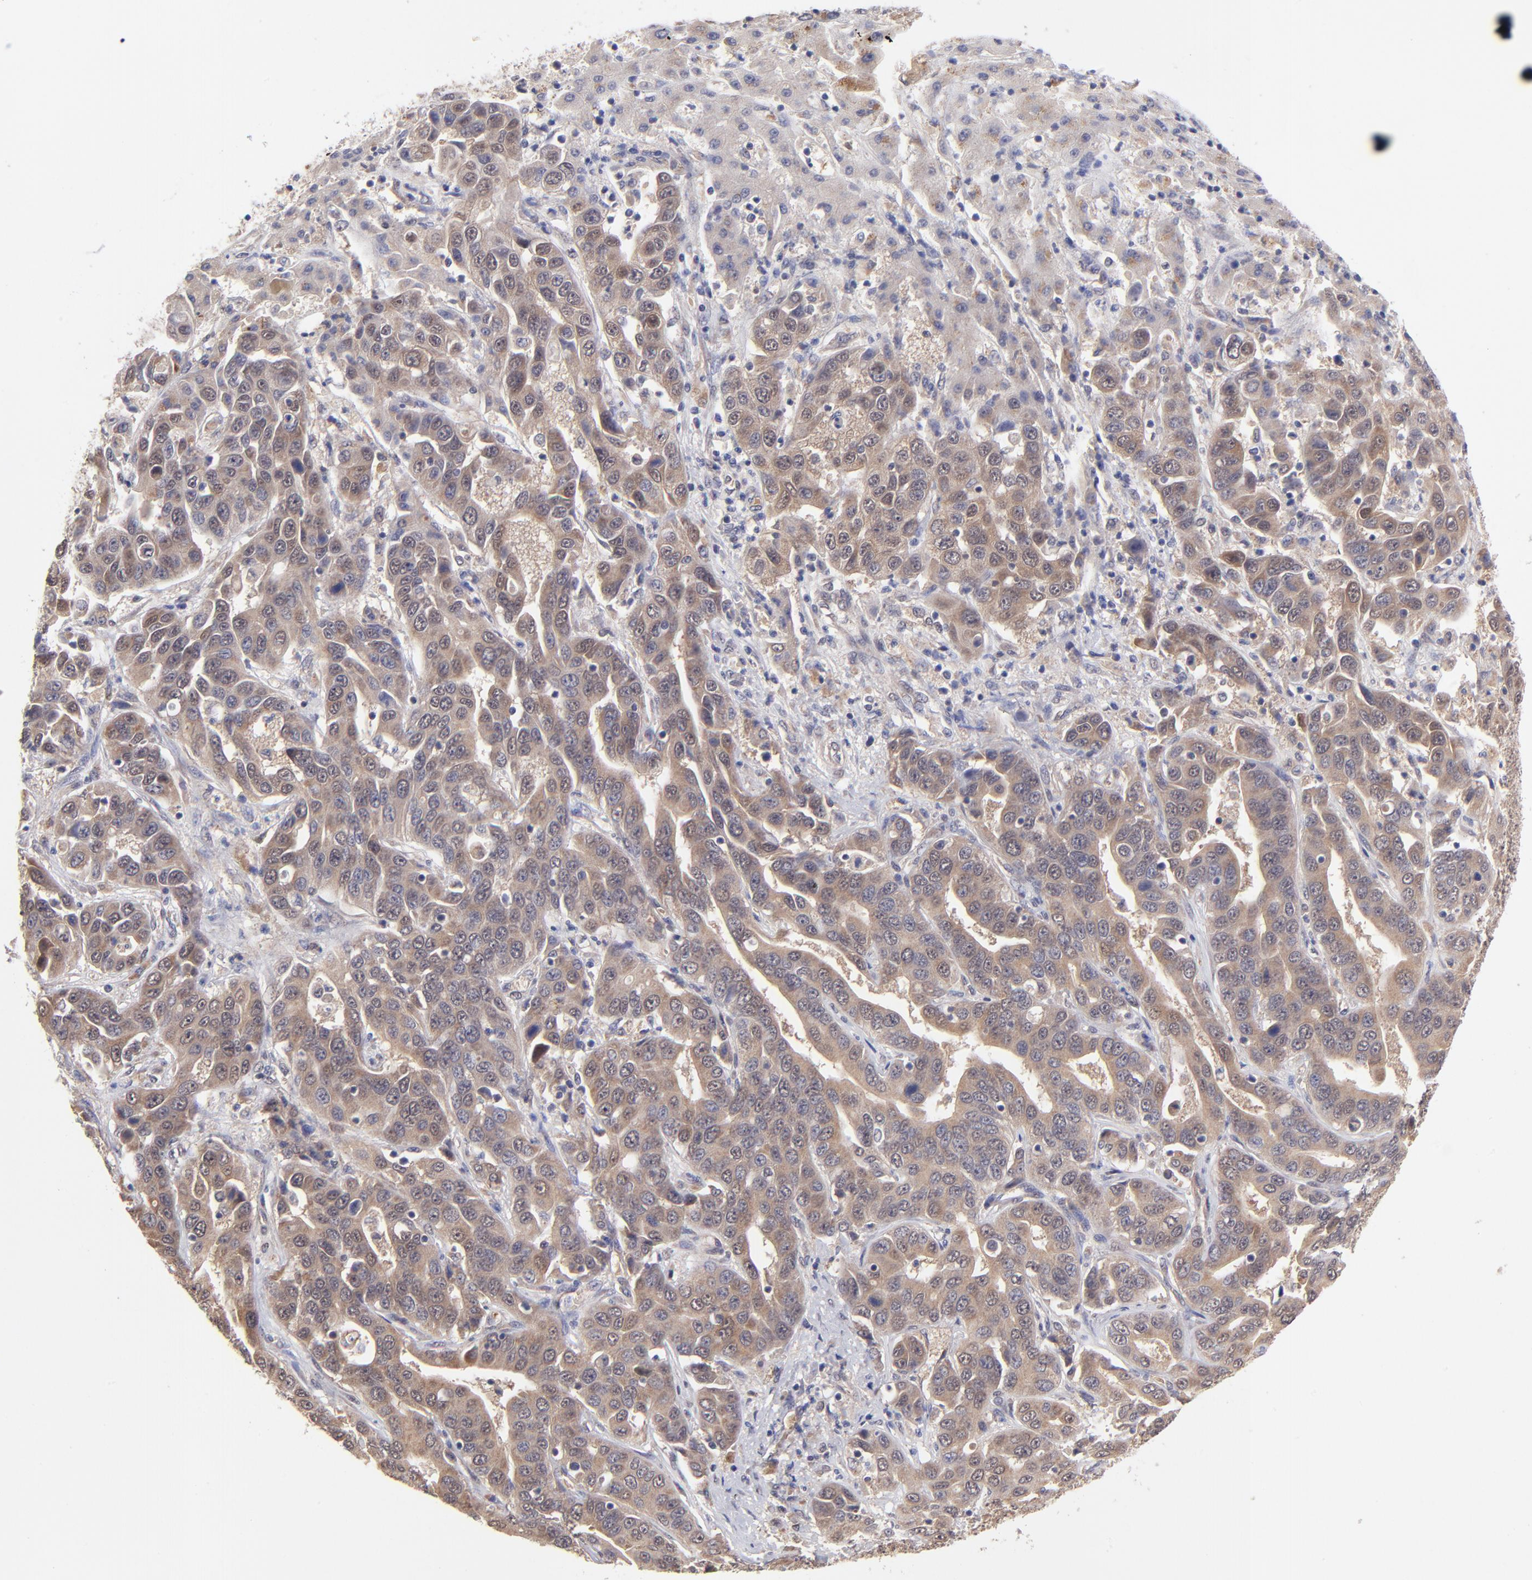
{"staining": {"intensity": "moderate", "quantity": ">75%", "location": "cytoplasmic/membranous"}, "tissue": "liver cancer", "cell_type": "Tumor cells", "image_type": "cancer", "snomed": [{"axis": "morphology", "description": "Cholangiocarcinoma"}, {"axis": "topography", "description": "Liver"}], "caption": "Cholangiocarcinoma (liver) tissue displays moderate cytoplasmic/membranous positivity in approximately >75% of tumor cells The protein is stained brown, and the nuclei are stained in blue (DAB IHC with brightfield microscopy, high magnification).", "gene": "UBE2H", "patient": {"sex": "female", "age": 52}}